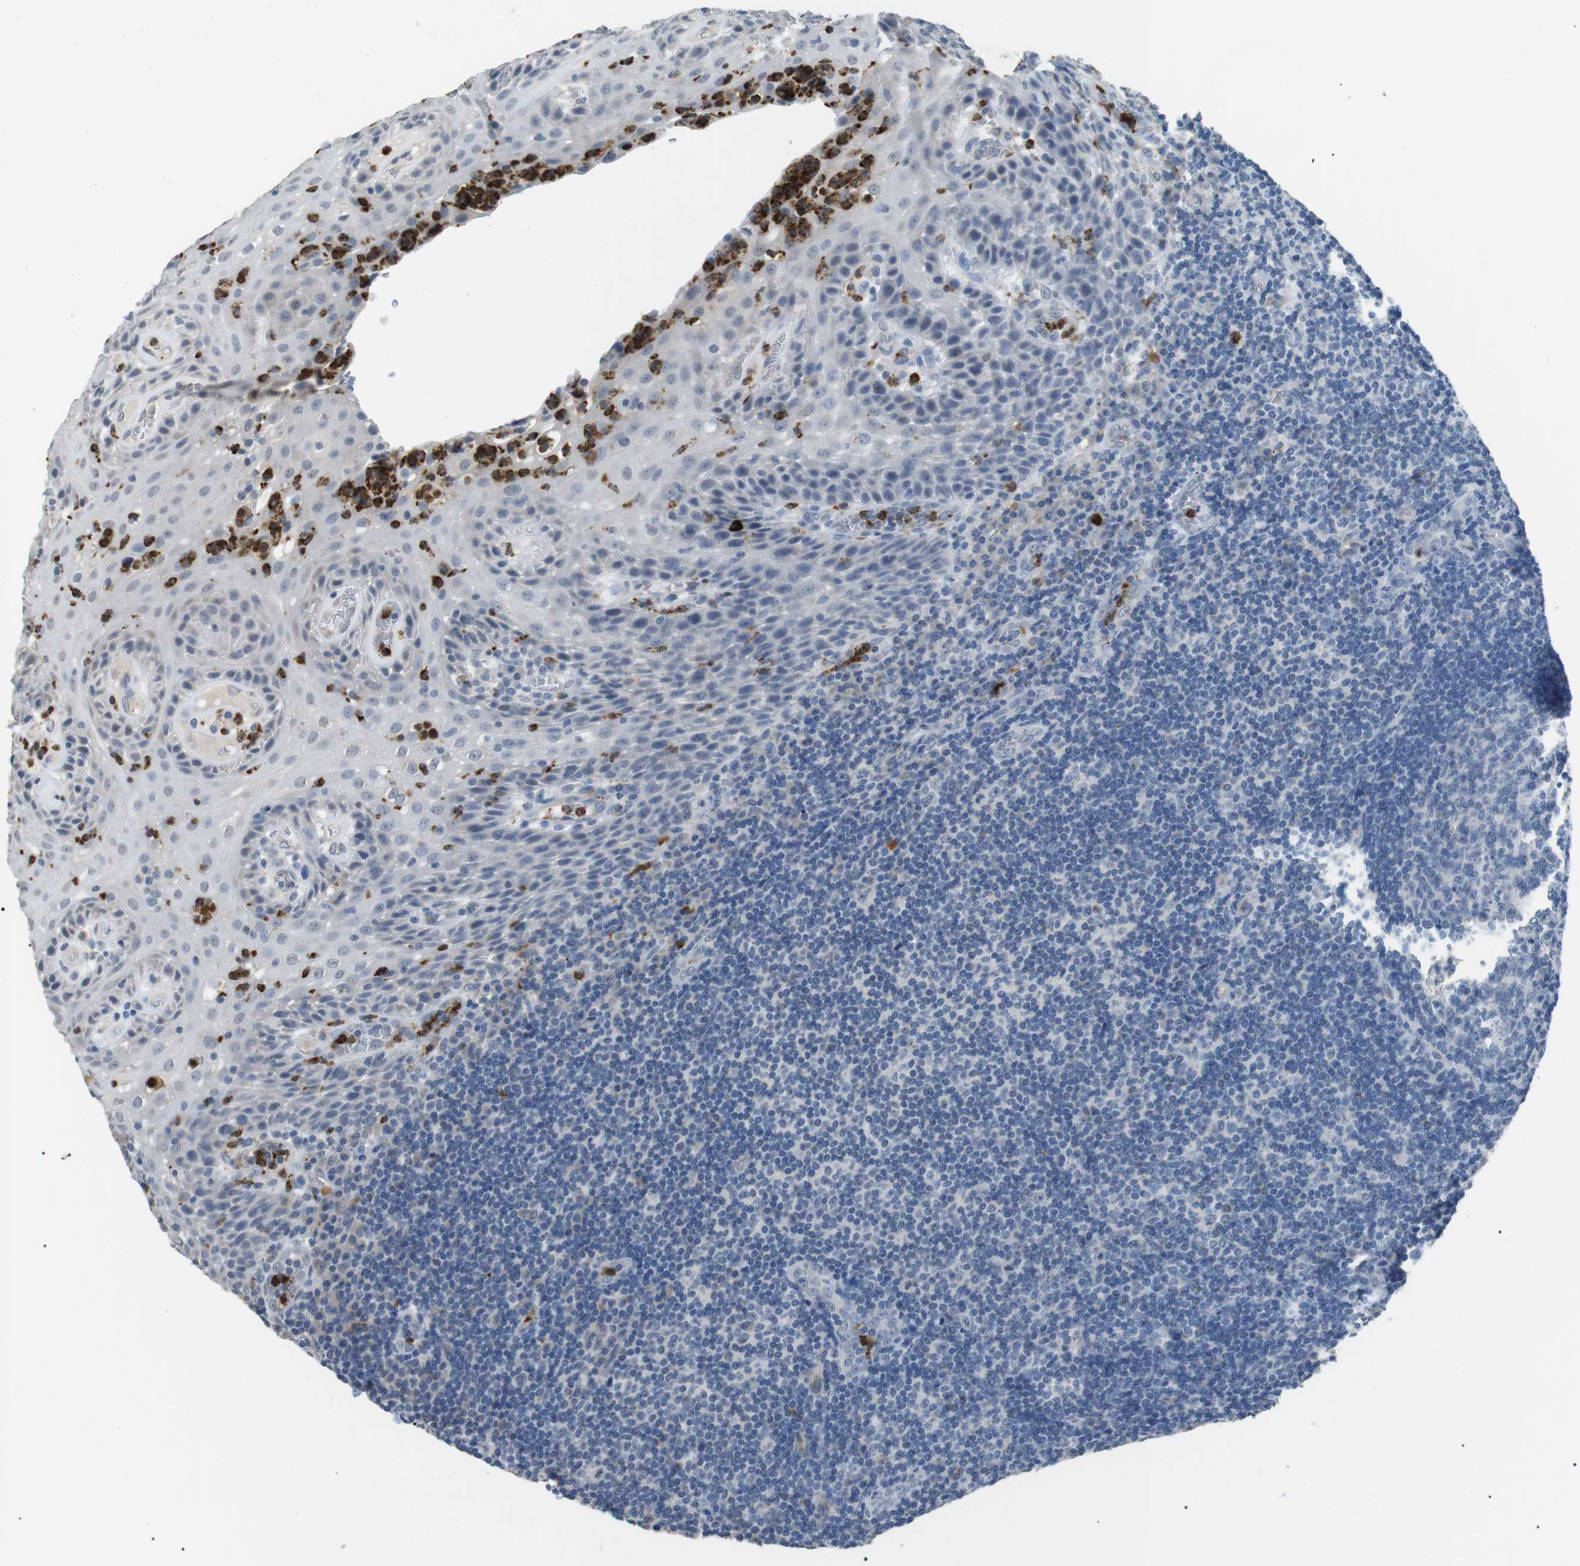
{"staining": {"intensity": "negative", "quantity": "none", "location": "none"}, "tissue": "tonsil", "cell_type": "Germinal center cells", "image_type": "normal", "snomed": [{"axis": "morphology", "description": "Normal tissue, NOS"}, {"axis": "topography", "description": "Tonsil"}], "caption": "Protein analysis of unremarkable tonsil reveals no significant staining in germinal center cells. (IHC, brightfield microscopy, high magnification).", "gene": "GZMM", "patient": {"sex": "male", "age": 37}}